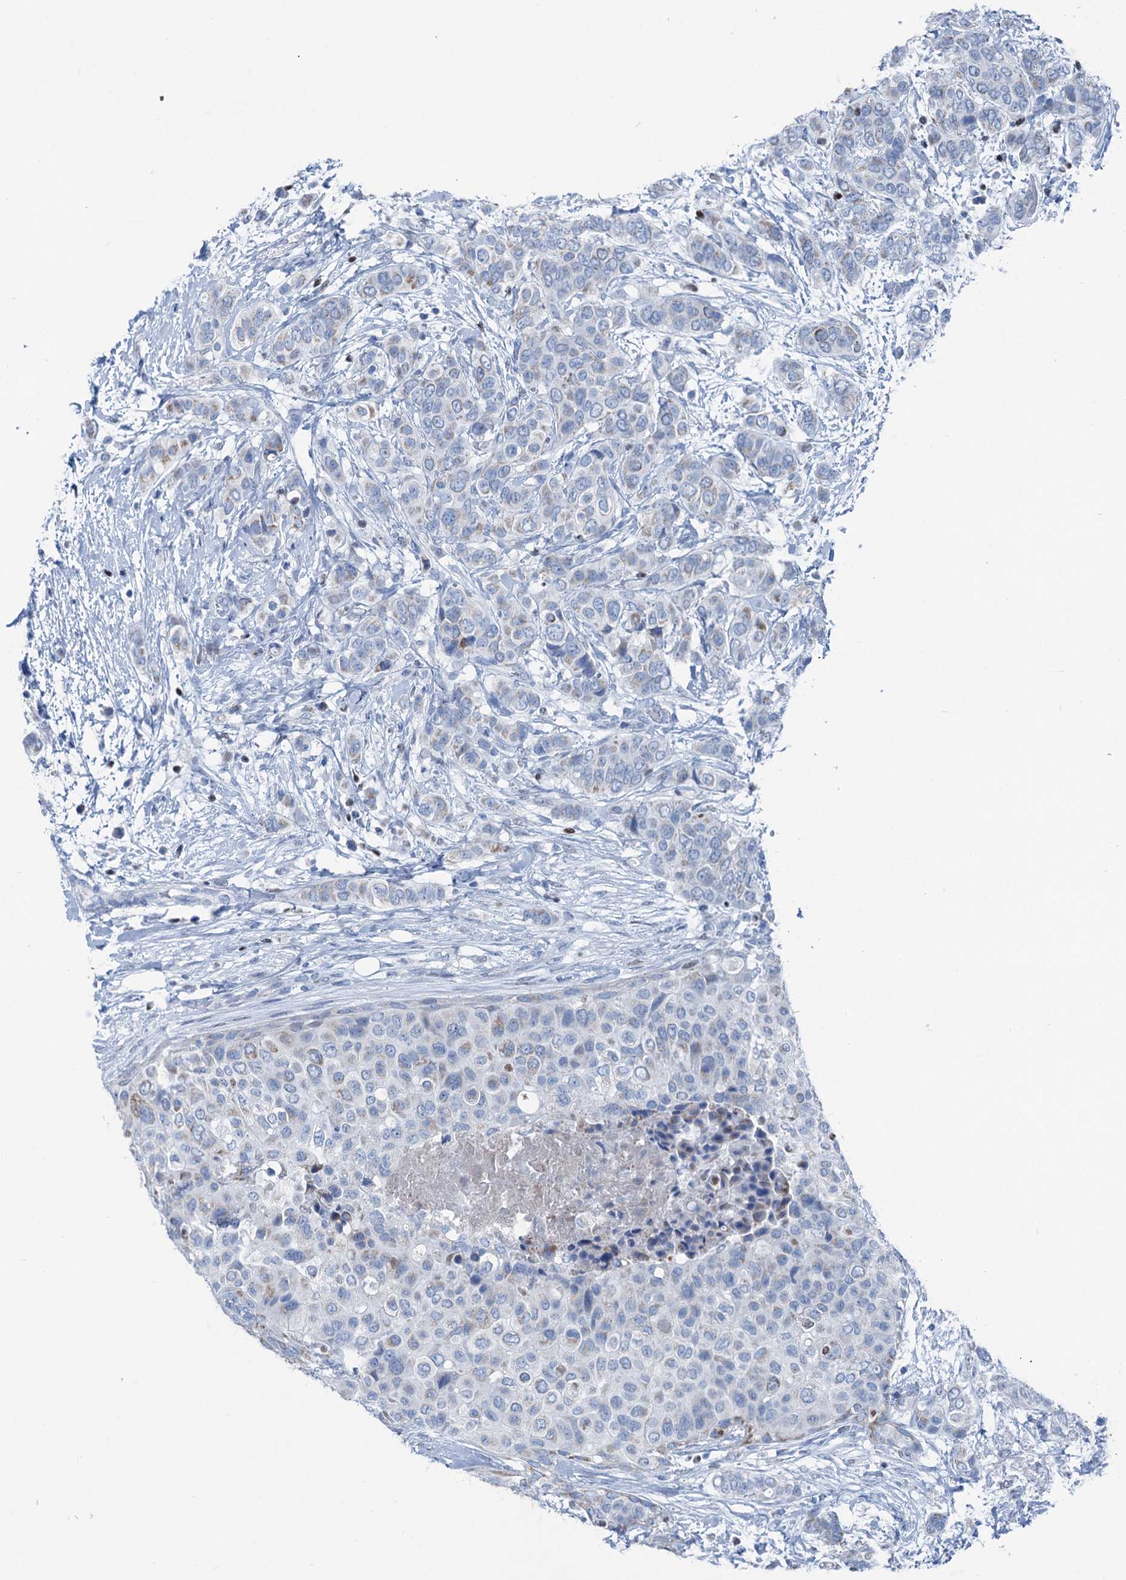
{"staining": {"intensity": "weak", "quantity": "<25%", "location": "cytoplasmic/membranous"}, "tissue": "breast cancer", "cell_type": "Tumor cells", "image_type": "cancer", "snomed": [{"axis": "morphology", "description": "Lobular carcinoma"}, {"axis": "topography", "description": "Breast"}], "caption": "Immunohistochemical staining of breast cancer (lobular carcinoma) shows no significant staining in tumor cells.", "gene": "ELP4", "patient": {"sex": "female", "age": 51}}